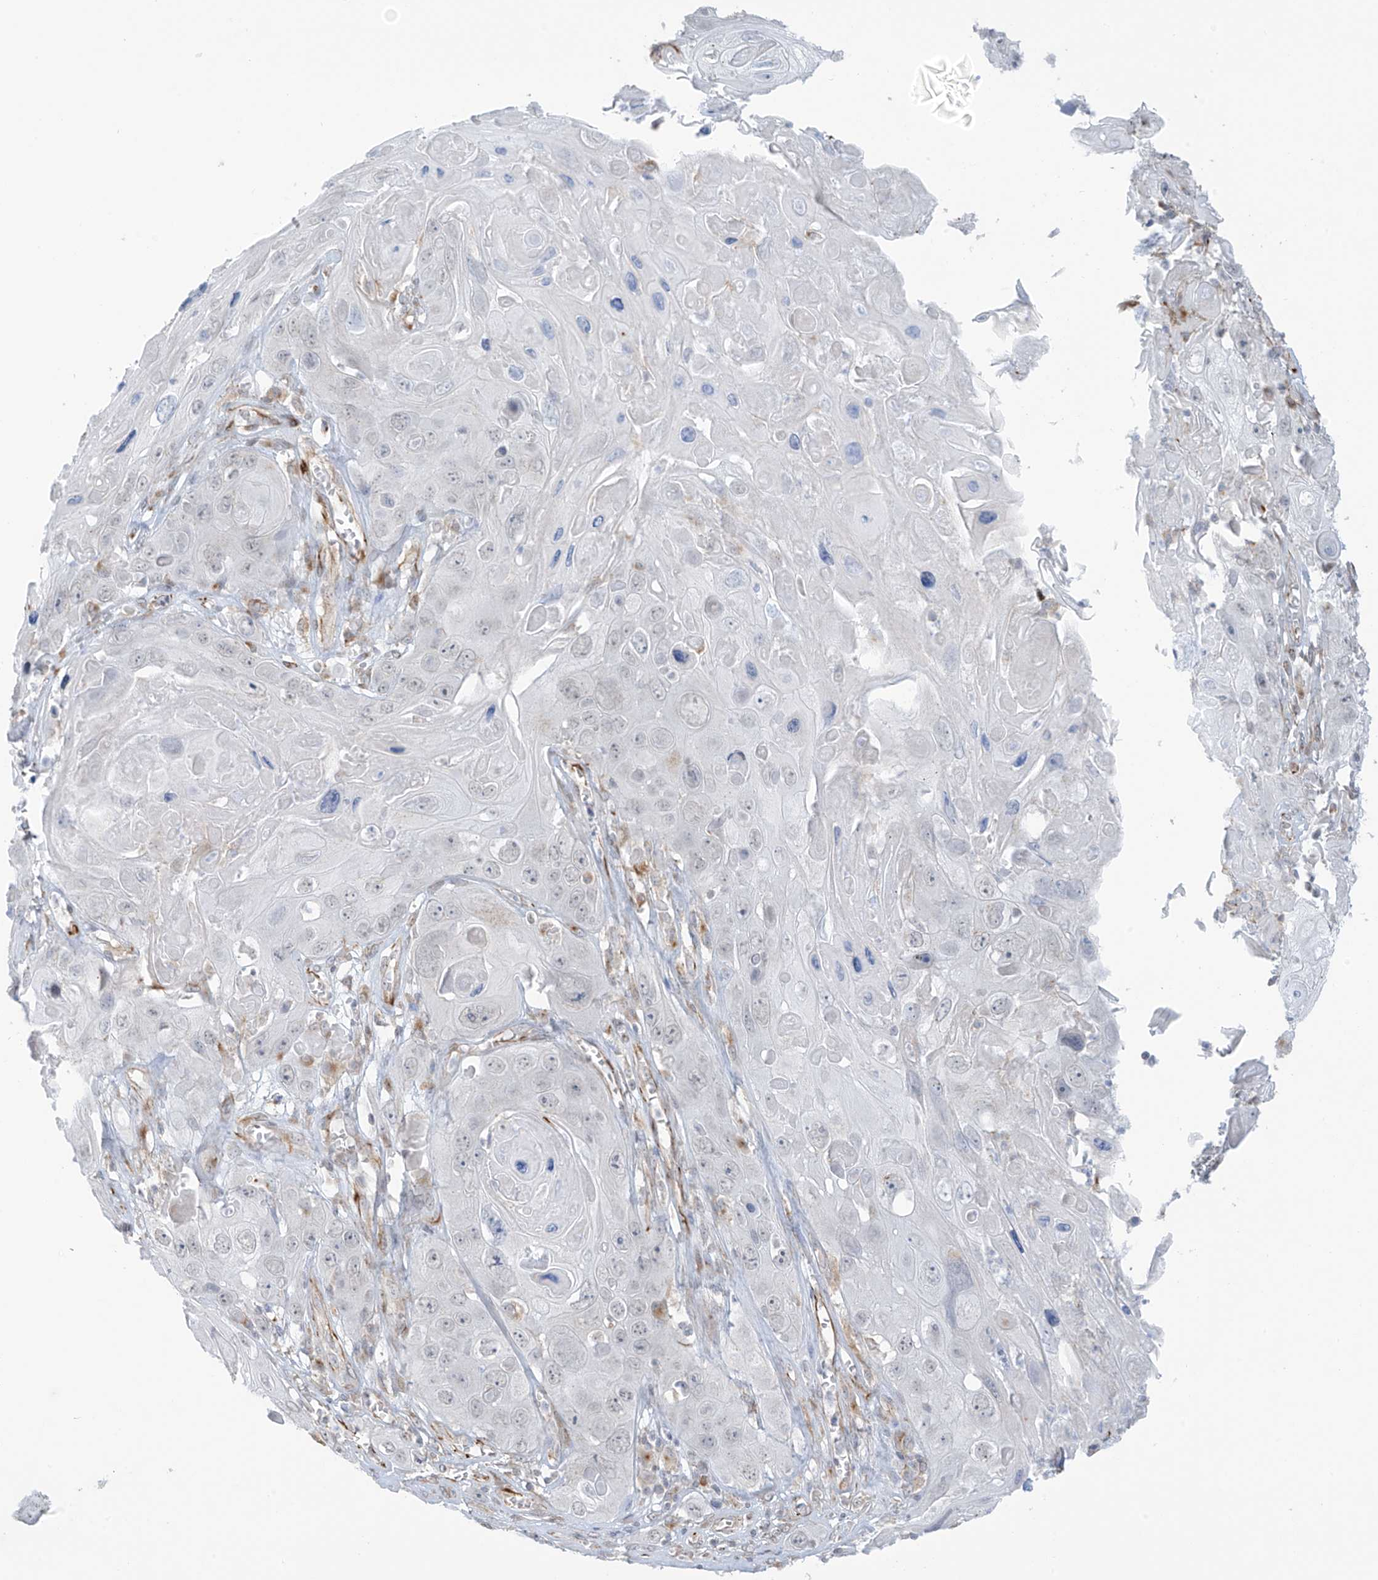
{"staining": {"intensity": "negative", "quantity": "none", "location": "none"}, "tissue": "skin cancer", "cell_type": "Tumor cells", "image_type": "cancer", "snomed": [{"axis": "morphology", "description": "Squamous cell carcinoma, NOS"}, {"axis": "topography", "description": "Skin"}], "caption": "The histopathology image demonstrates no significant expression in tumor cells of skin cancer.", "gene": "HS6ST2", "patient": {"sex": "male", "age": 55}}